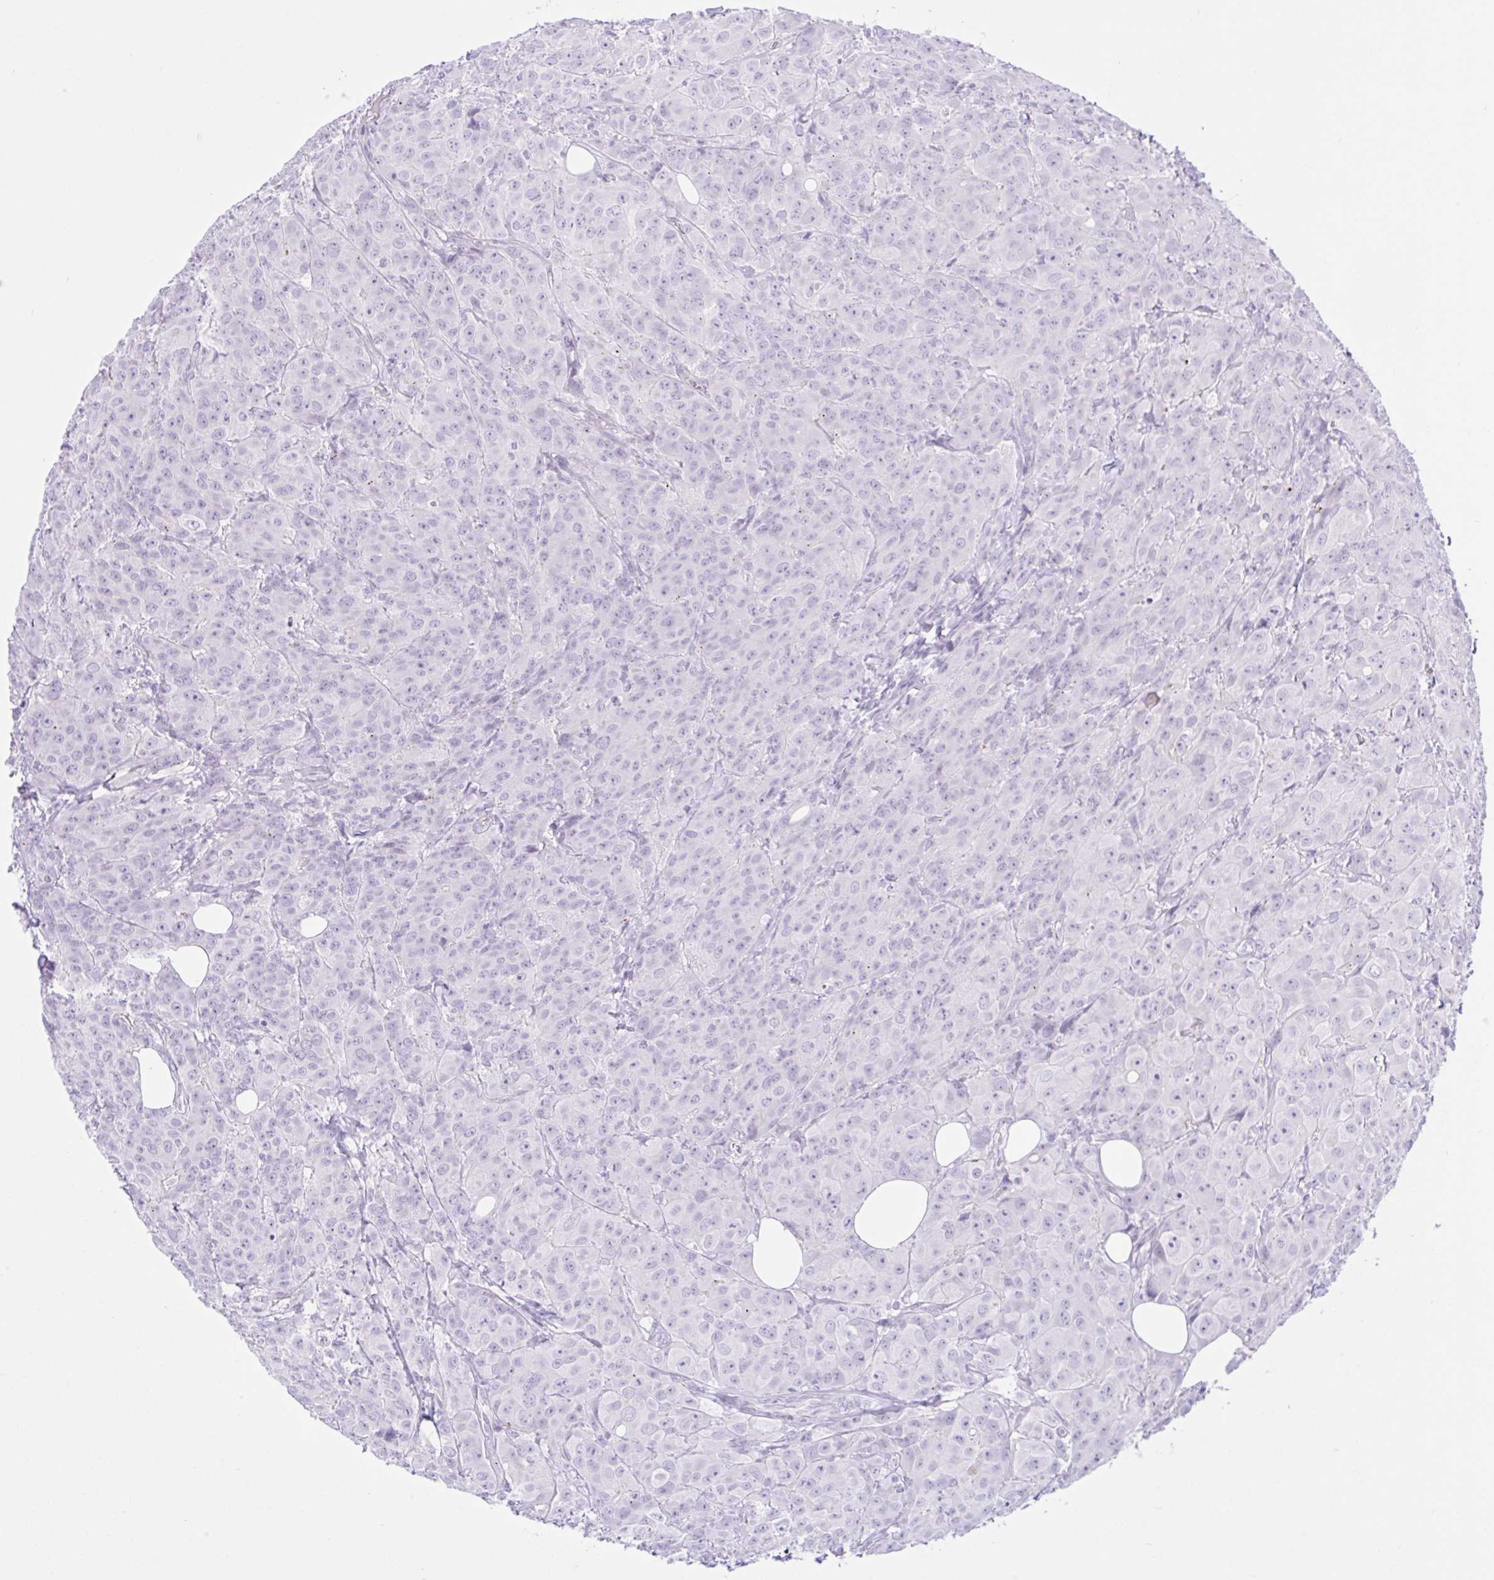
{"staining": {"intensity": "negative", "quantity": "none", "location": "none"}, "tissue": "breast cancer", "cell_type": "Tumor cells", "image_type": "cancer", "snomed": [{"axis": "morphology", "description": "Normal tissue, NOS"}, {"axis": "morphology", "description": "Duct carcinoma"}, {"axis": "topography", "description": "Breast"}], "caption": "DAB (3,3'-diaminobenzidine) immunohistochemical staining of human infiltrating ductal carcinoma (breast) displays no significant expression in tumor cells. (DAB (3,3'-diaminobenzidine) IHC with hematoxylin counter stain).", "gene": "ZNF101", "patient": {"sex": "female", "age": 43}}